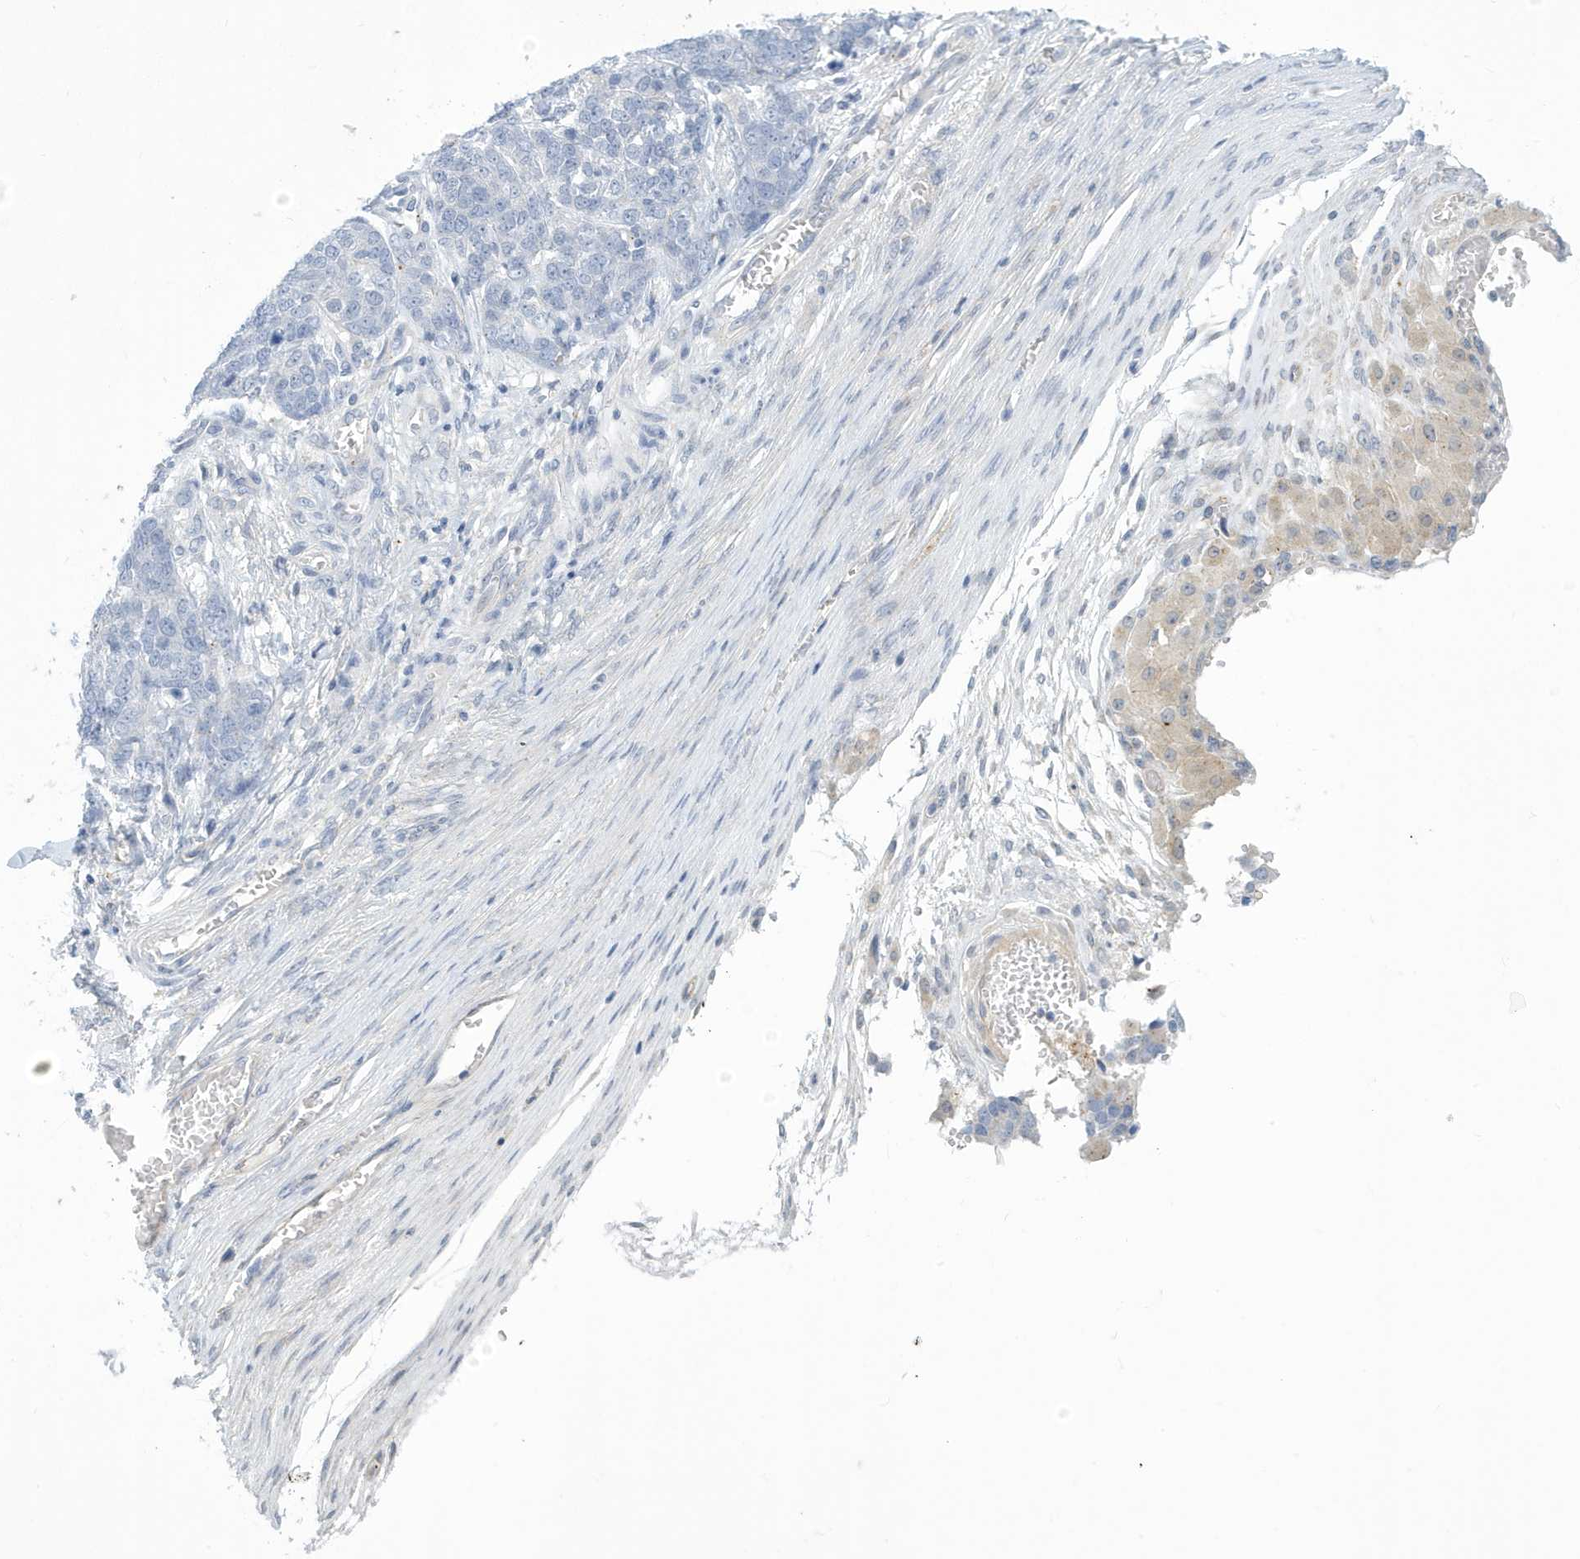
{"staining": {"intensity": "negative", "quantity": "none", "location": "none"}, "tissue": "ovarian cancer", "cell_type": "Tumor cells", "image_type": "cancer", "snomed": [{"axis": "morphology", "description": "Cystadenocarcinoma, serous, NOS"}, {"axis": "topography", "description": "Ovary"}], "caption": "The immunohistochemistry (IHC) photomicrograph has no significant expression in tumor cells of serous cystadenocarcinoma (ovarian) tissue. Brightfield microscopy of immunohistochemistry stained with DAB (brown) and hematoxylin (blue), captured at high magnification.", "gene": "VTA1", "patient": {"sex": "female", "age": 44}}